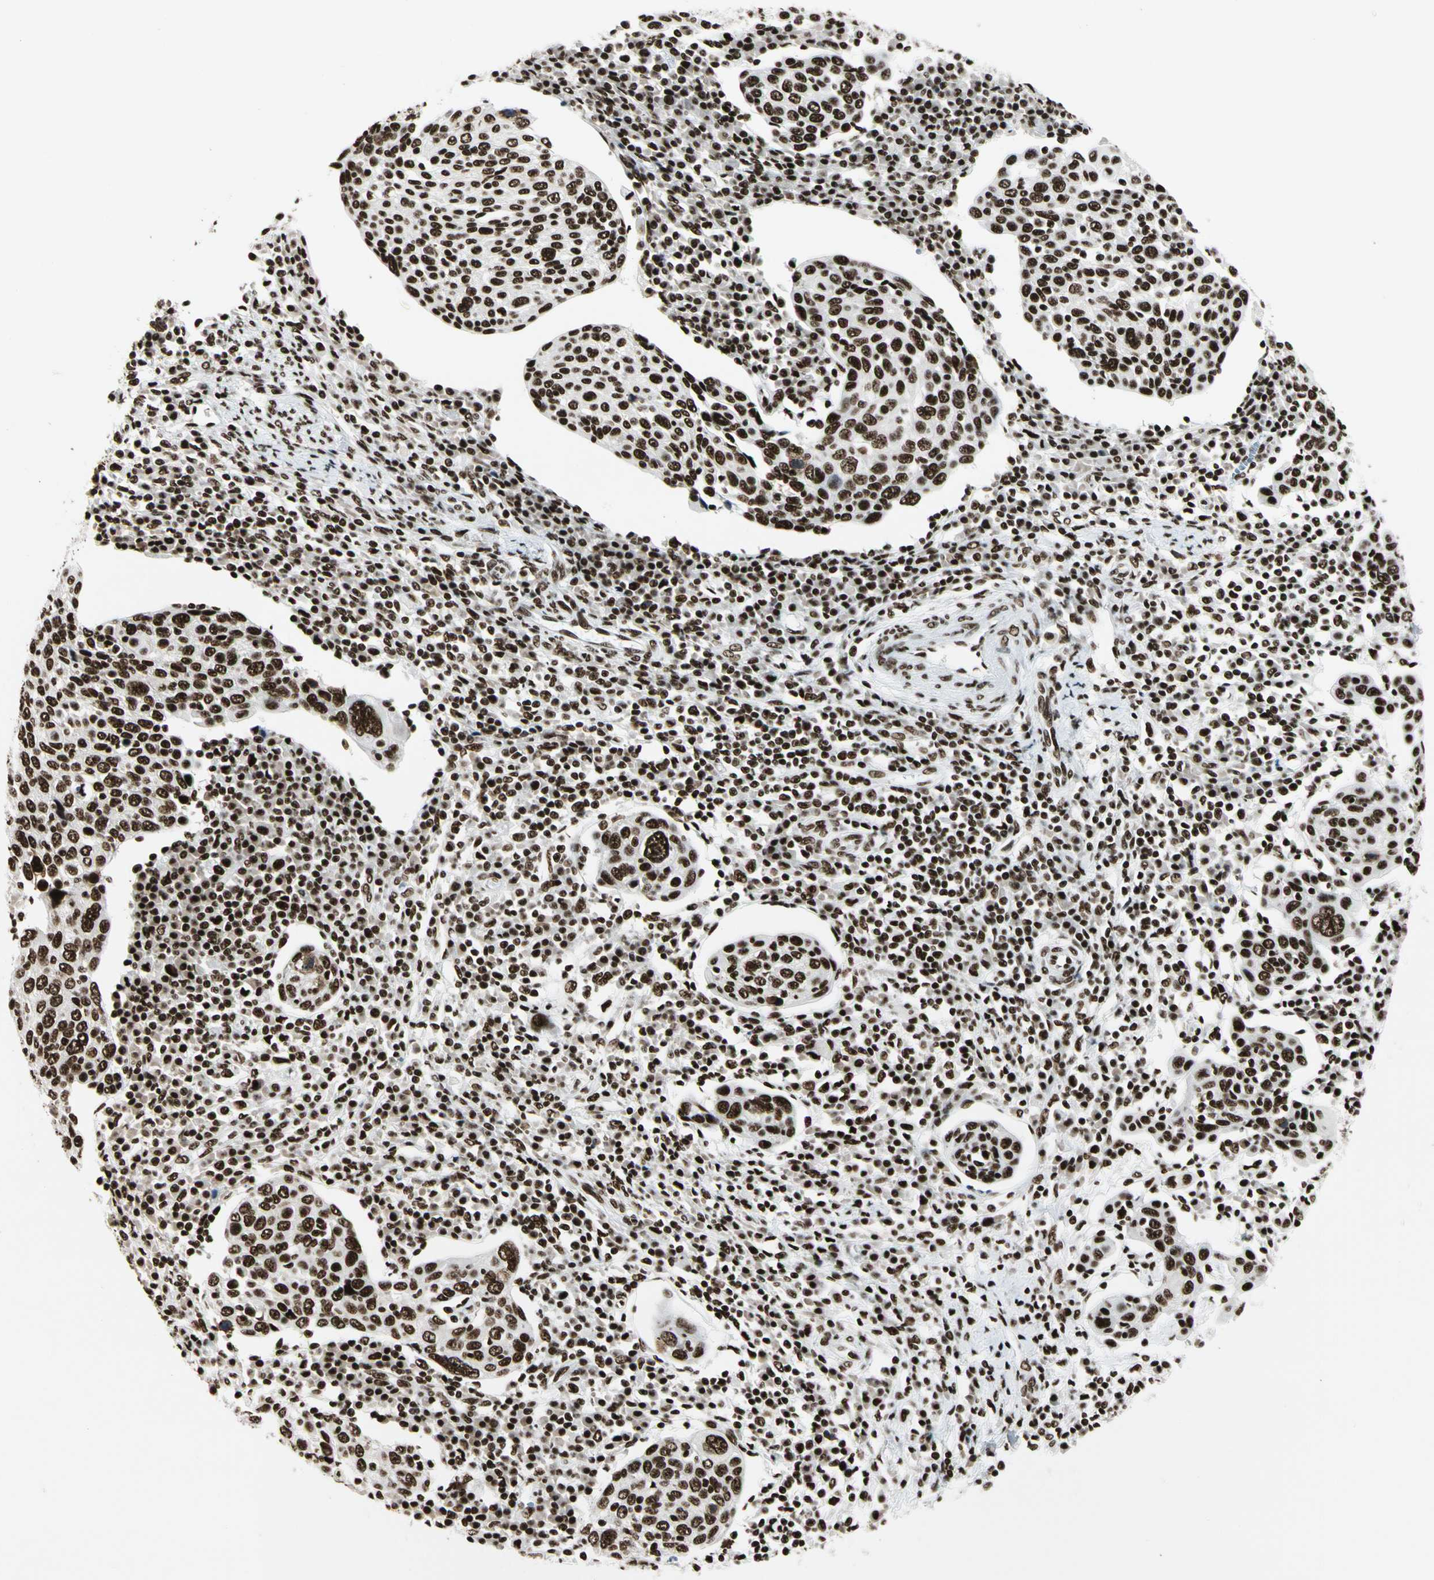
{"staining": {"intensity": "strong", "quantity": ">75%", "location": "nuclear"}, "tissue": "cervical cancer", "cell_type": "Tumor cells", "image_type": "cancer", "snomed": [{"axis": "morphology", "description": "Squamous cell carcinoma, NOS"}, {"axis": "topography", "description": "Cervix"}], "caption": "Cervical squamous cell carcinoma stained with a protein marker exhibits strong staining in tumor cells.", "gene": "CCAR1", "patient": {"sex": "female", "age": 40}}